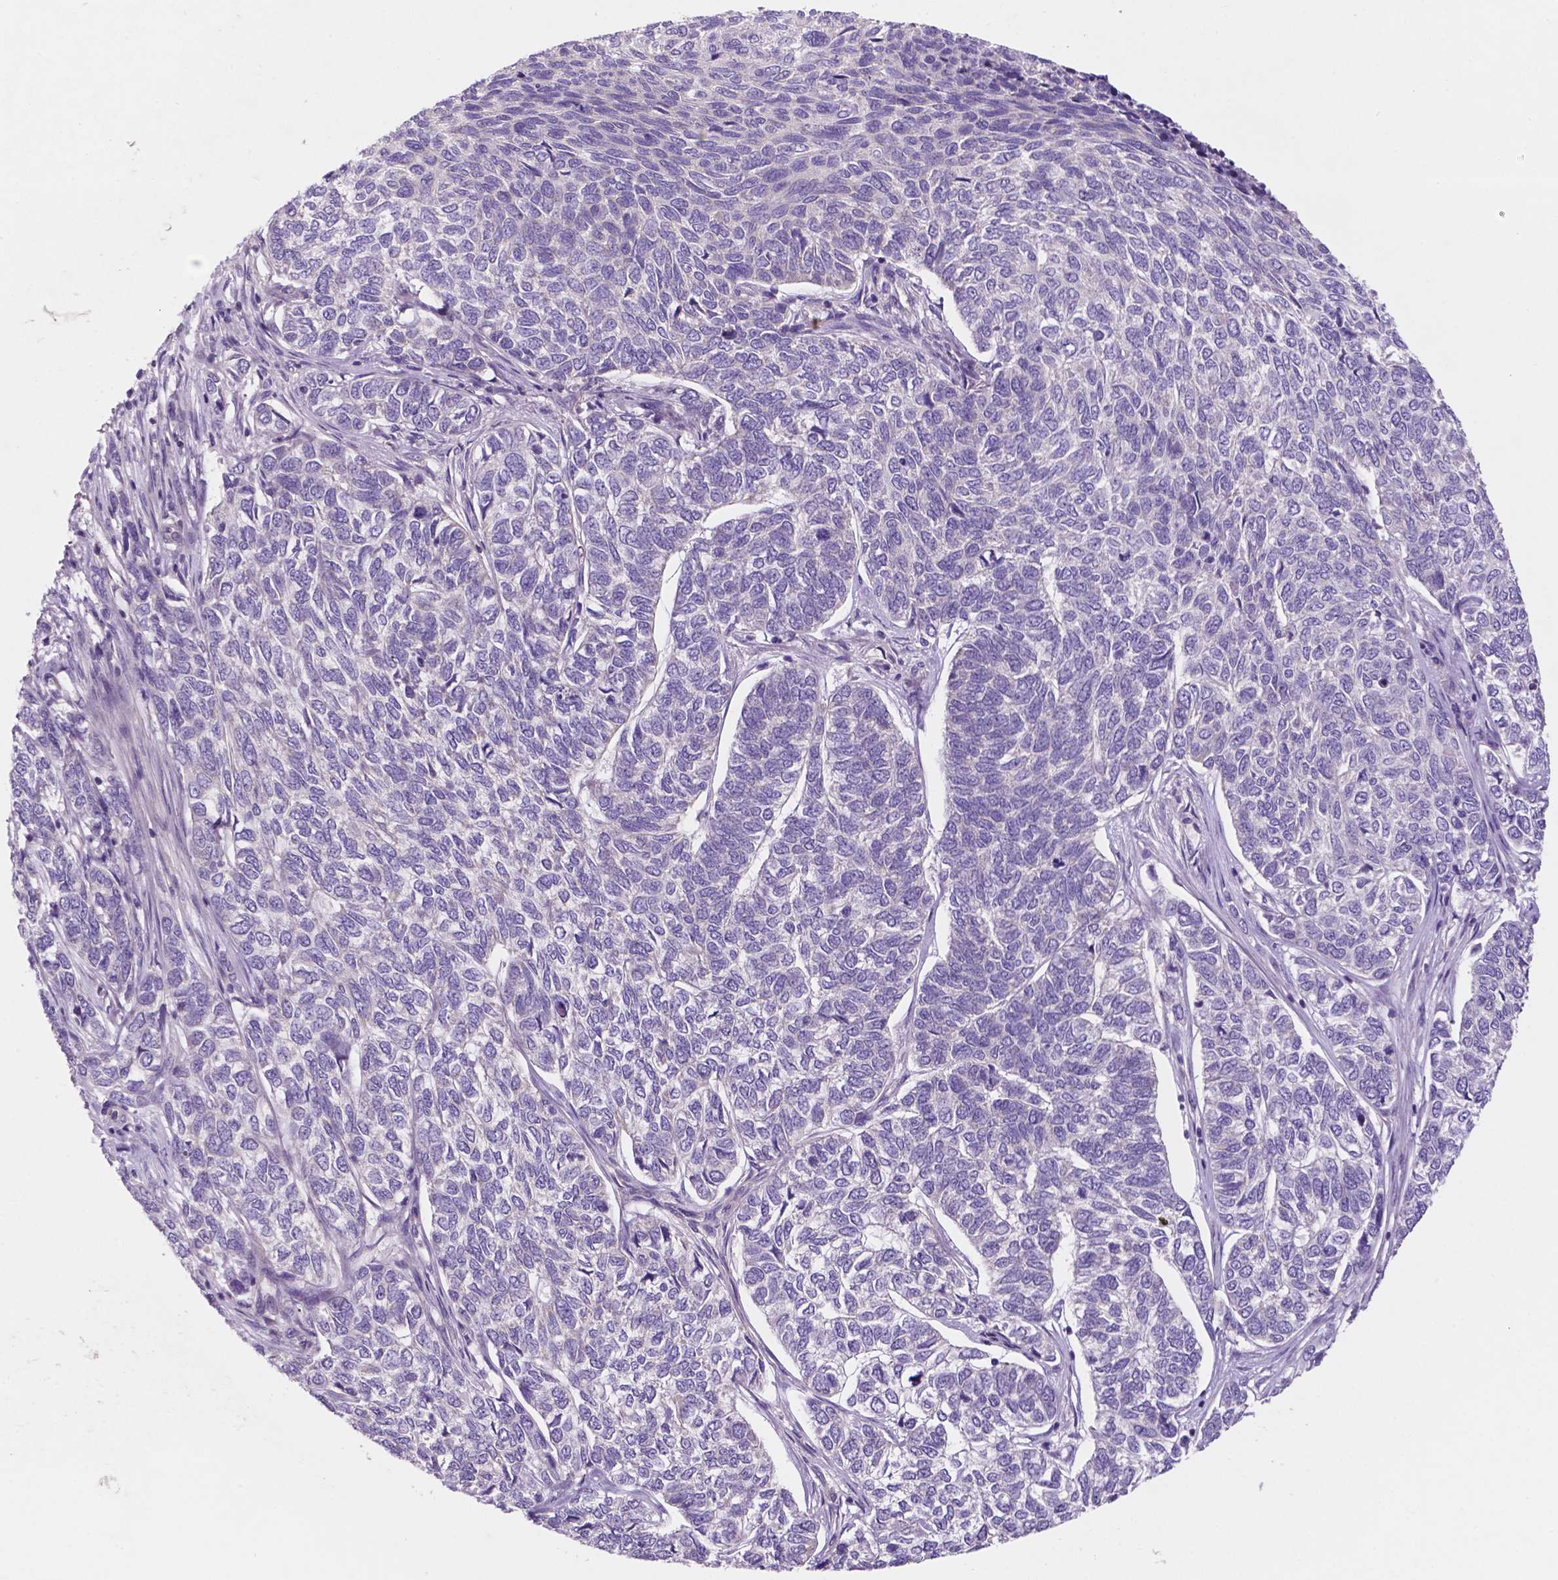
{"staining": {"intensity": "negative", "quantity": "none", "location": "none"}, "tissue": "skin cancer", "cell_type": "Tumor cells", "image_type": "cancer", "snomed": [{"axis": "morphology", "description": "Basal cell carcinoma"}, {"axis": "topography", "description": "Skin"}], "caption": "An image of human basal cell carcinoma (skin) is negative for staining in tumor cells.", "gene": "FAM50B", "patient": {"sex": "female", "age": 65}}